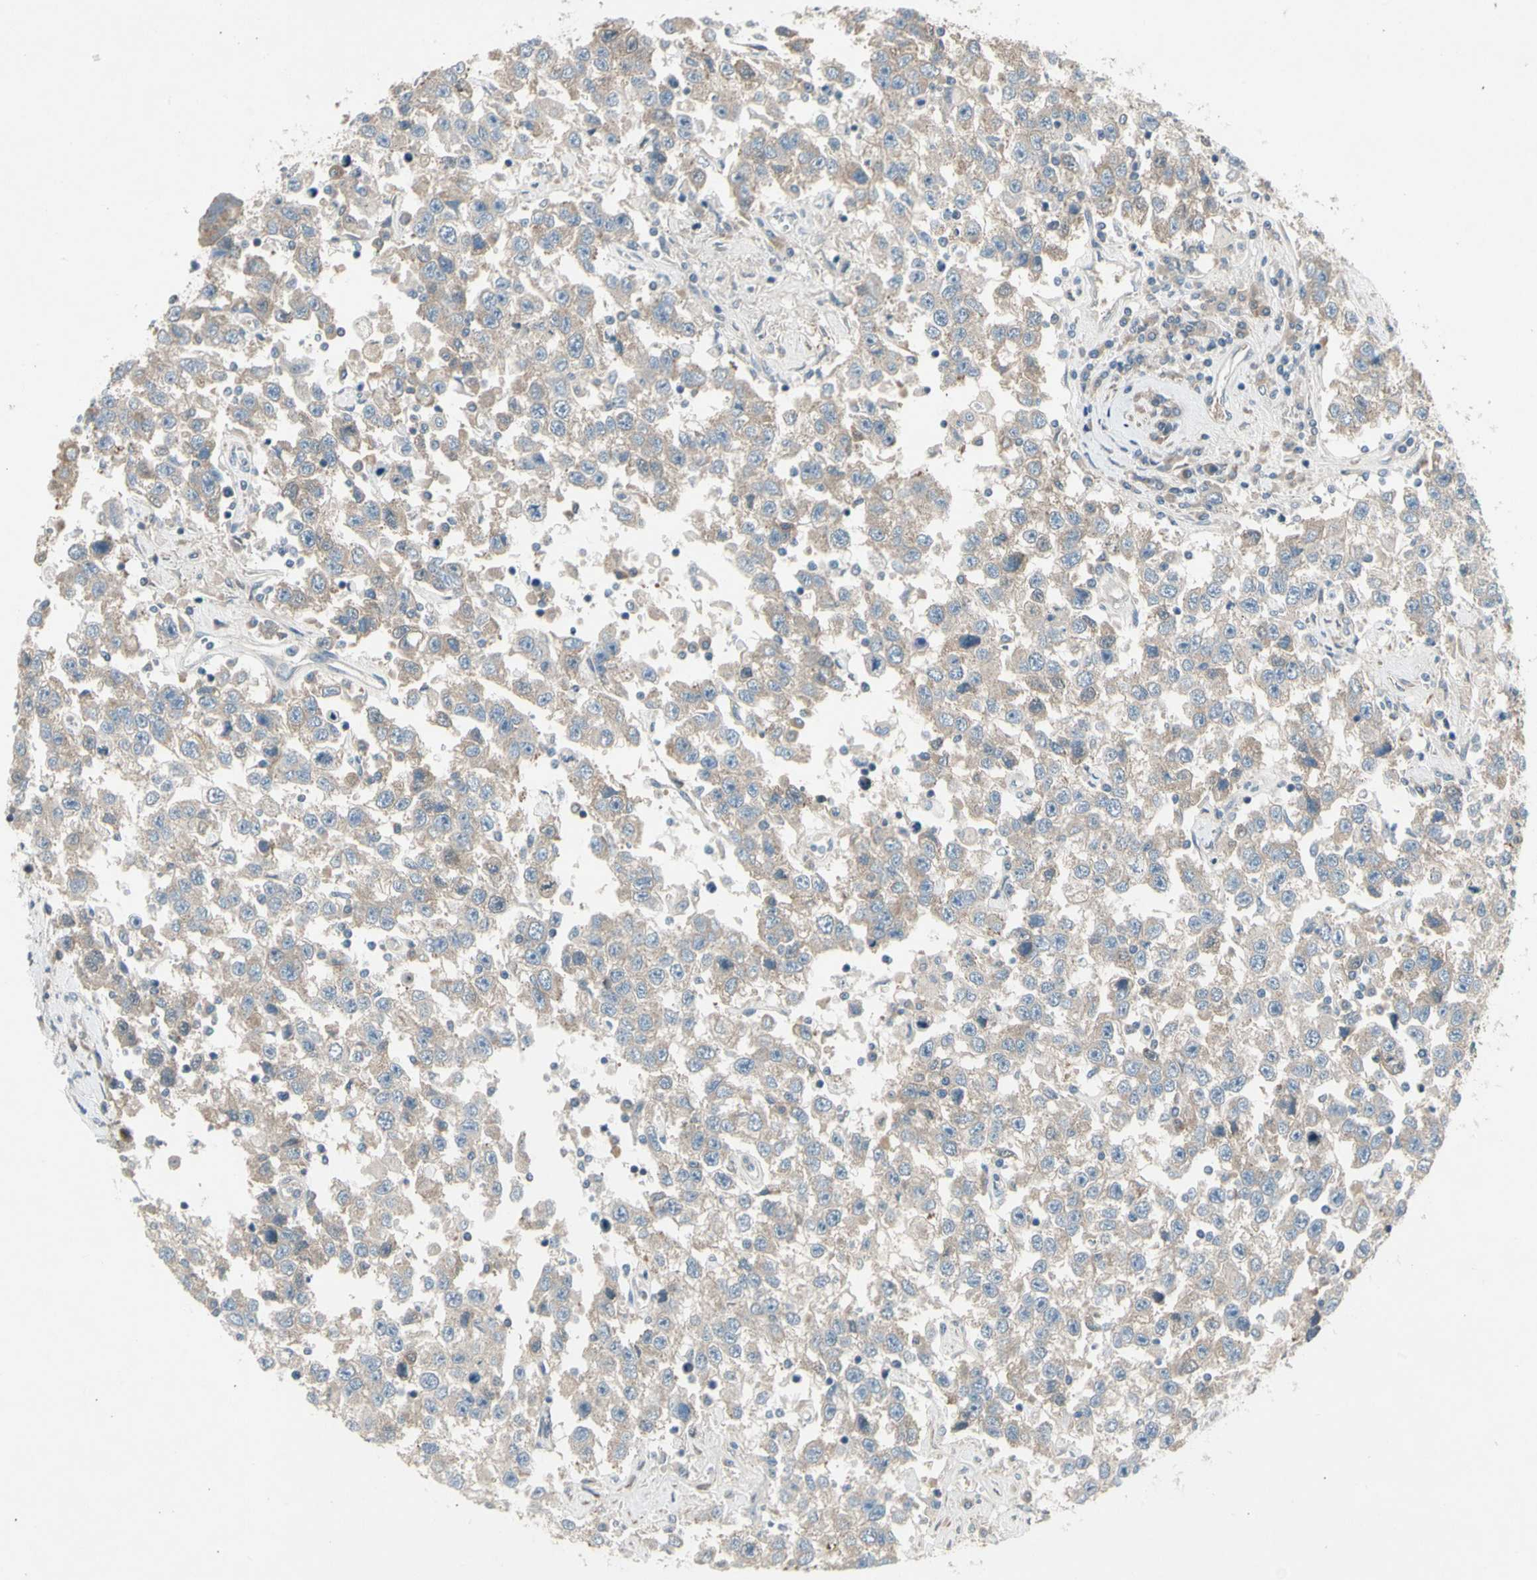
{"staining": {"intensity": "weak", "quantity": ">75%", "location": "cytoplasmic/membranous"}, "tissue": "testis cancer", "cell_type": "Tumor cells", "image_type": "cancer", "snomed": [{"axis": "morphology", "description": "Seminoma, NOS"}, {"axis": "topography", "description": "Testis"}], "caption": "This is an image of immunohistochemistry (IHC) staining of seminoma (testis), which shows weak positivity in the cytoplasmic/membranous of tumor cells.", "gene": "PANK2", "patient": {"sex": "male", "age": 41}}